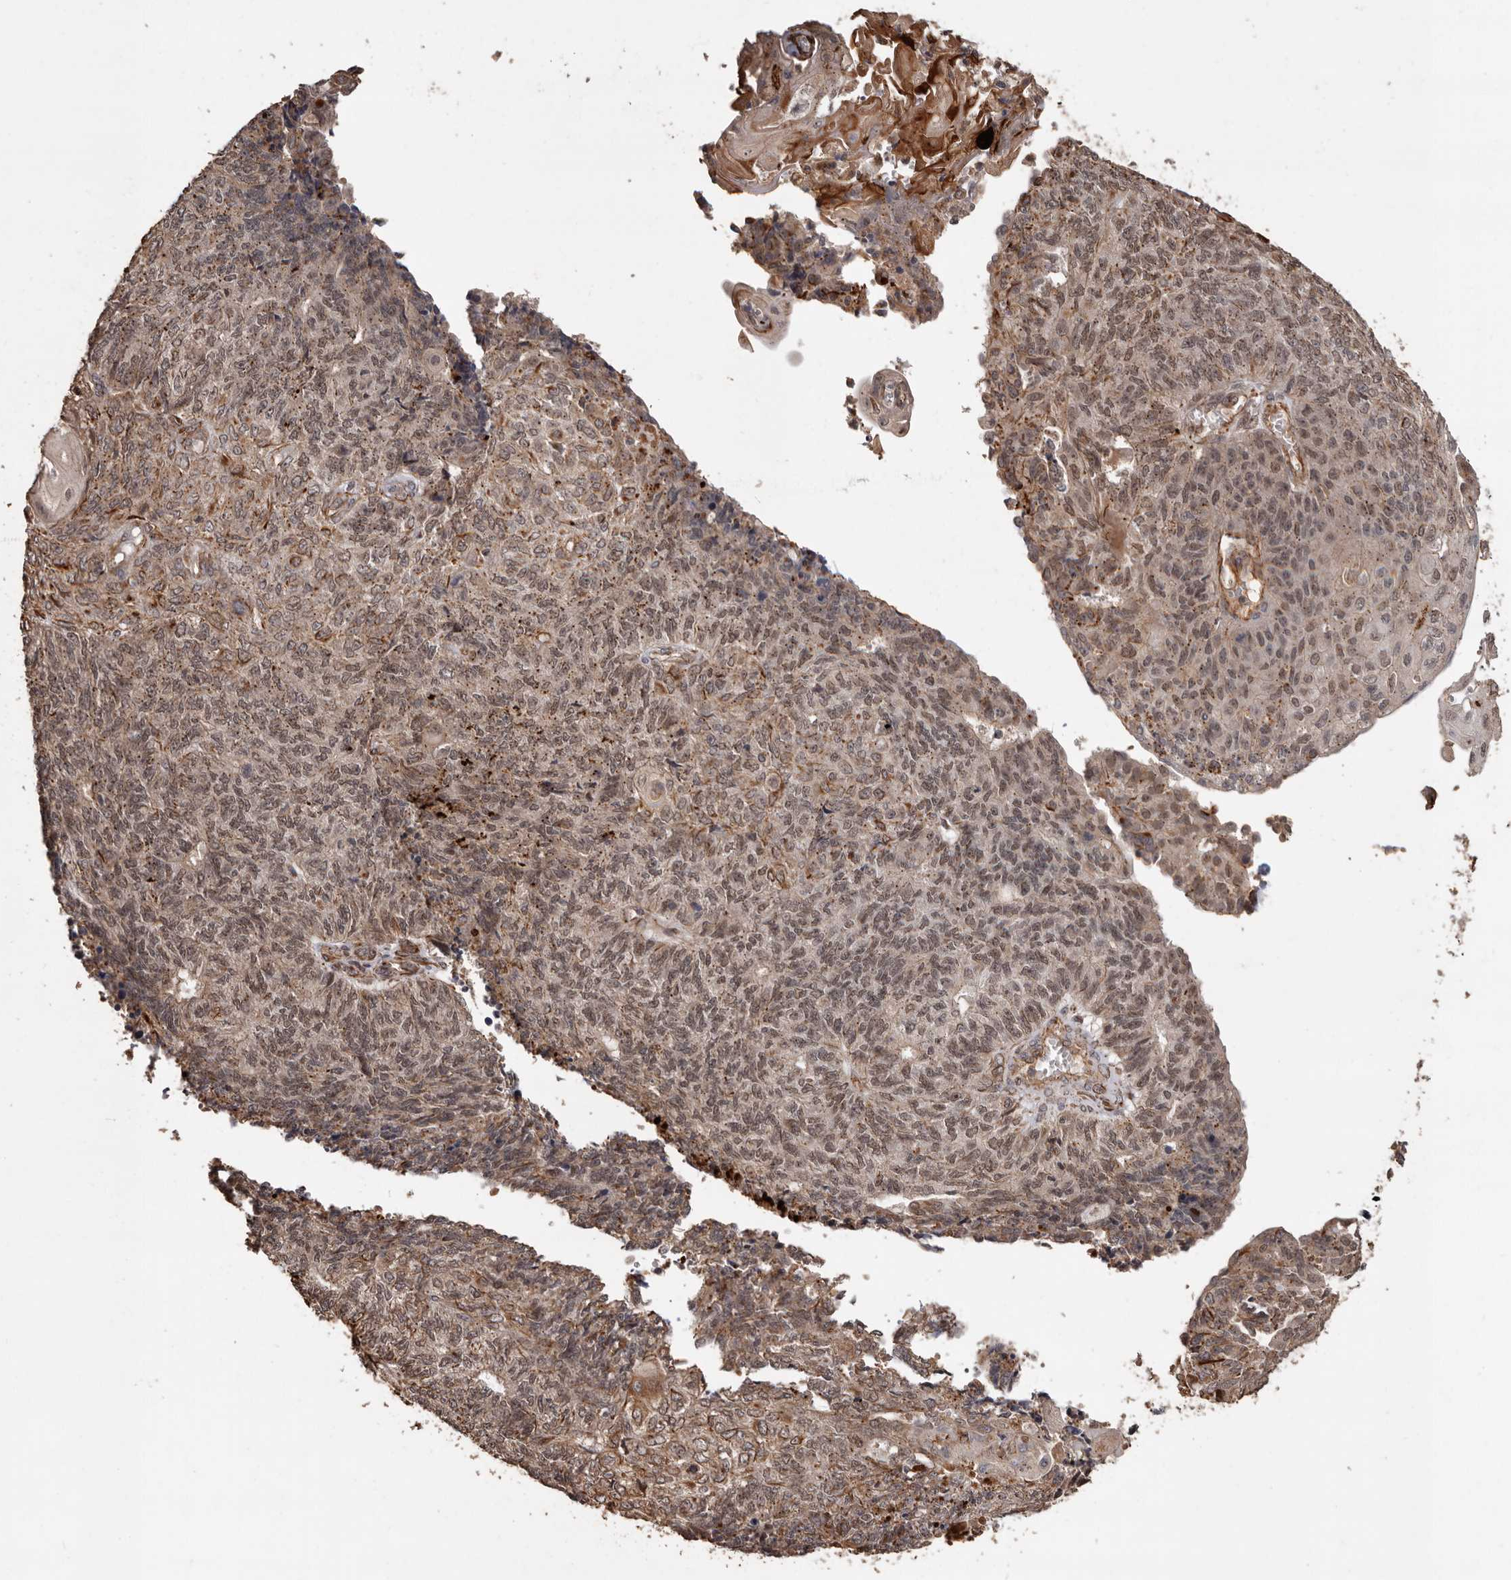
{"staining": {"intensity": "weak", "quantity": ">75%", "location": "cytoplasmic/membranous,nuclear"}, "tissue": "endometrial cancer", "cell_type": "Tumor cells", "image_type": "cancer", "snomed": [{"axis": "morphology", "description": "Adenocarcinoma, NOS"}, {"axis": "topography", "description": "Endometrium"}], "caption": "Protein staining exhibits weak cytoplasmic/membranous and nuclear positivity in about >75% of tumor cells in endometrial cancer (adenocarcinoma).", "gene": "BRAT1", "patient": {"sex": "female", "age": 32}}